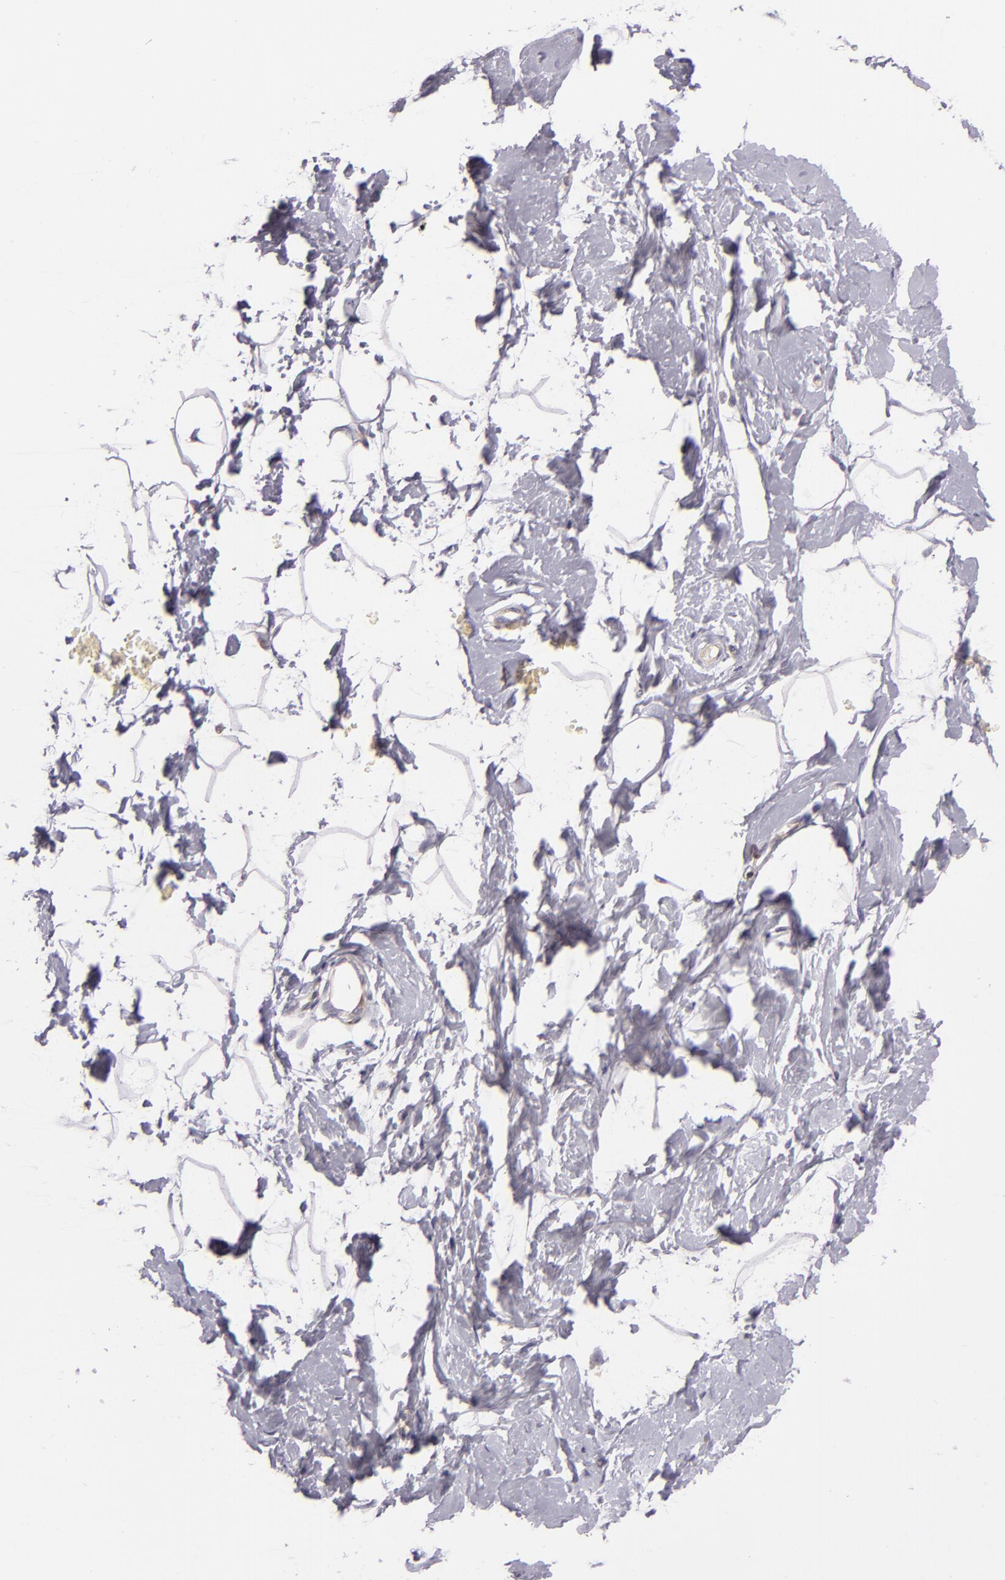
{"staining": {"intensity": "negative", "quantity": "none", "location": "none"}, "tissue": "breast", "cell_type": "Adipocytes", "image_type": "normal", "snomed": [{"axis": "morphology", "description": "Normal tissue, NOS"}, {"axis": "topography", "description": "Breast"}], "caption": "IHC image of benign breast stained for a protein (brown), which displays no staining in adipocytes. (DAB (3,3'-diaminobenzidine) IHC visualized using brightfield microscopy, high magnification).", "gene": "UPF3B", "patient": {"sex": "female", "age": 23}}